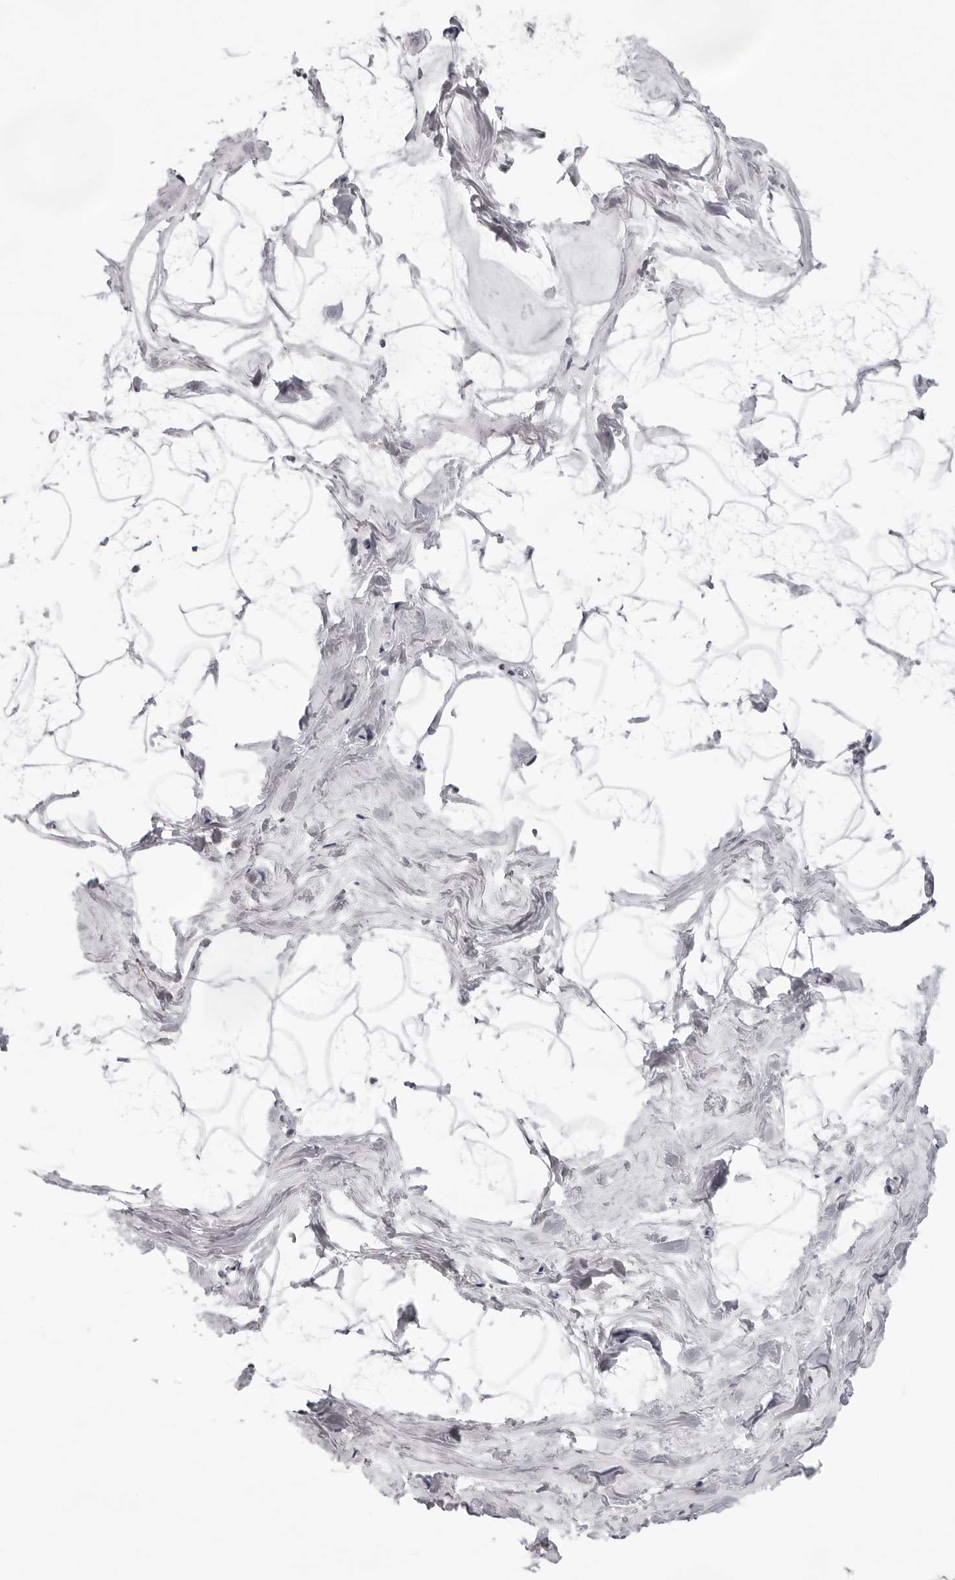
{"staining": {"intensity": "negative", "quantity": "none", "location": "none"}, "tissue": "breast", "cell_type": "Adipocytes", "image_type": "normal", "snomed": [{"axis": "morphology", "description": "Normal tissue, NOS"}, {"axis": "morphology", "description": "Lobular carcinoma"}, {"axis": "topography", "description": "Breast"}], "caption": "The photomicrograph reveals no significant positivity in adipocytes of breast.", "gene": "CST5", "patient": {"sex": "female", "age": 62}}